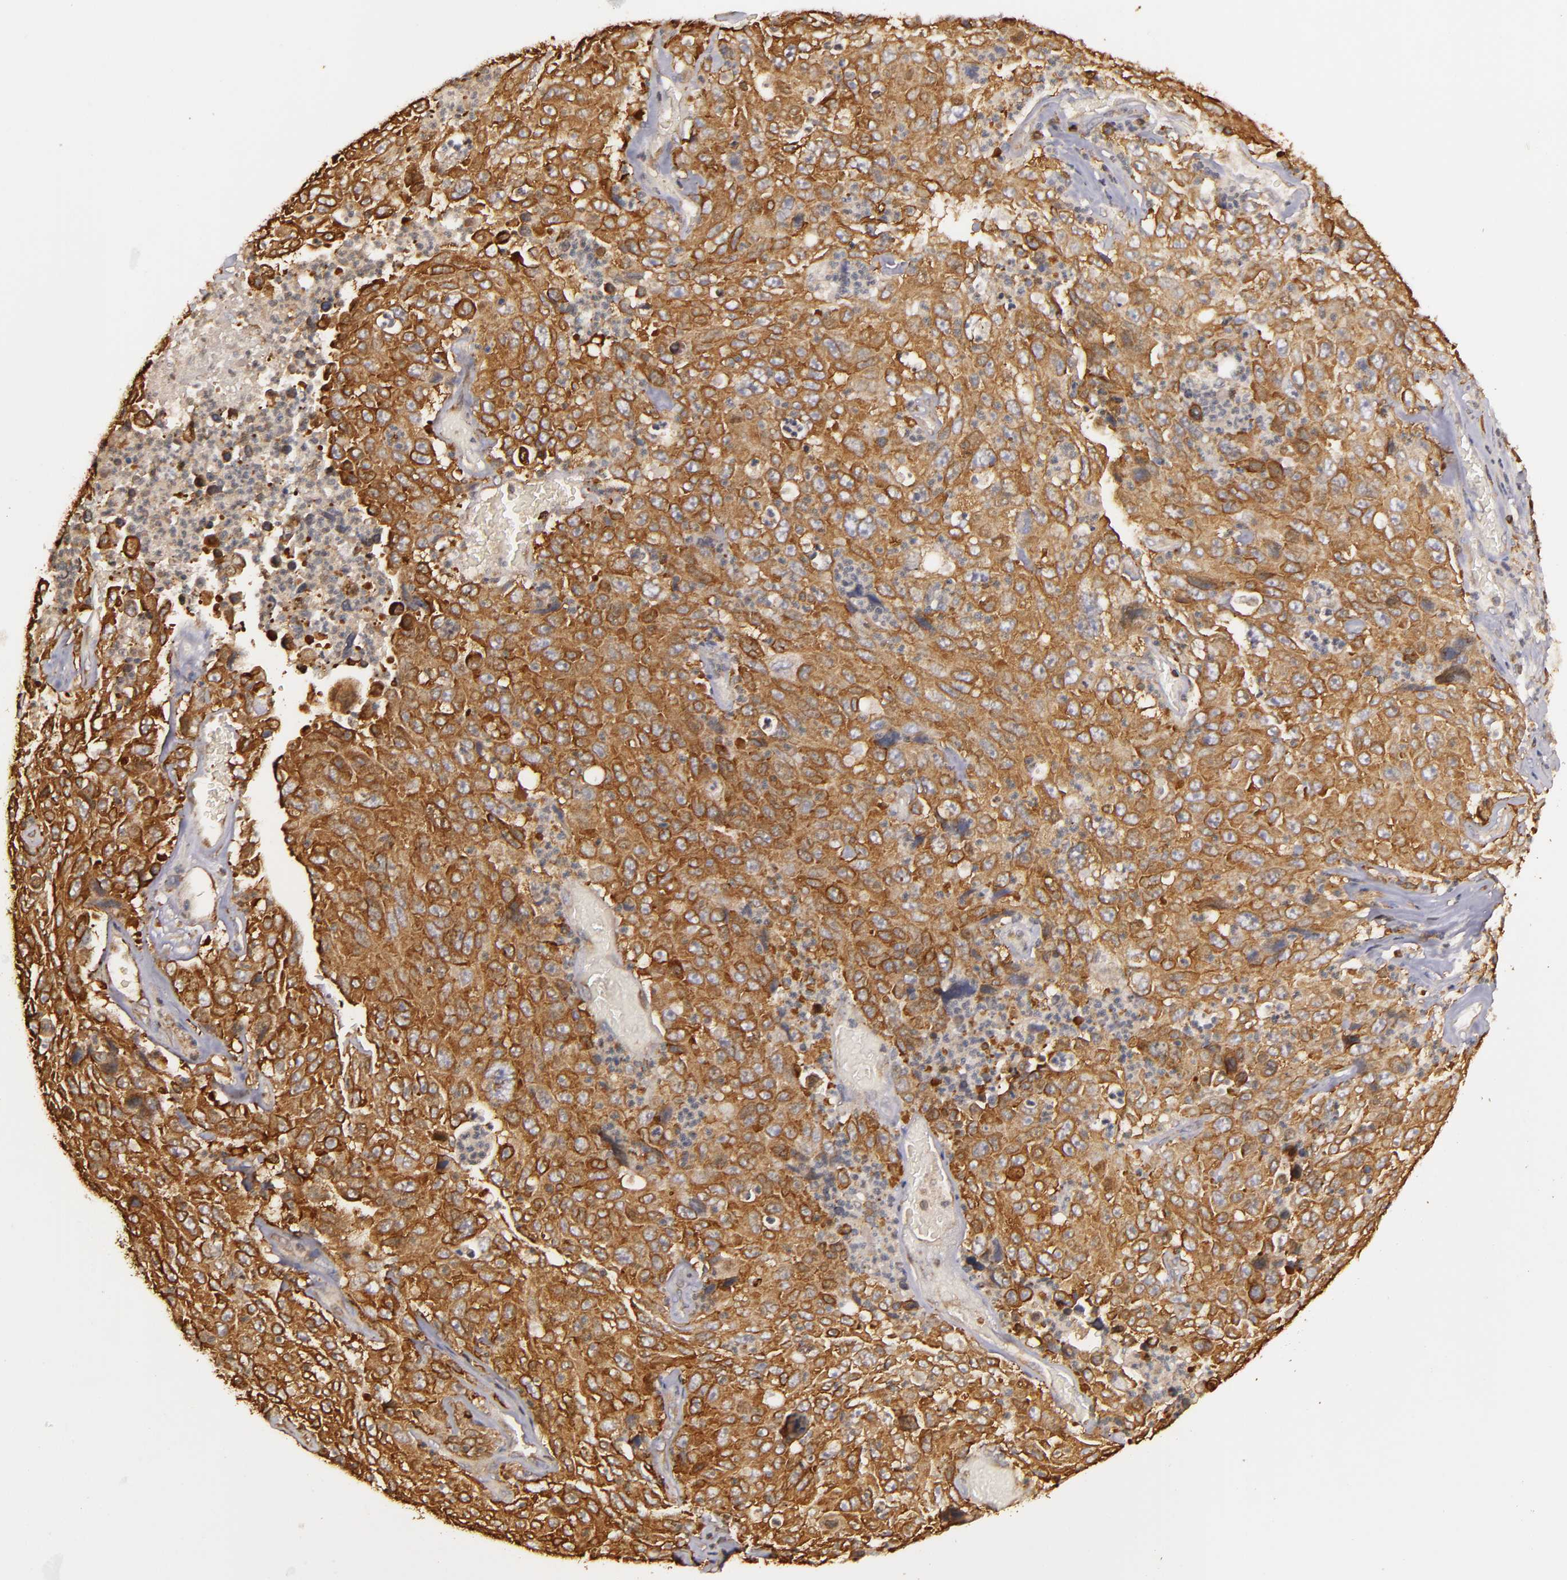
{"staining": {"intensity": "moderate", "quantity": ">75%", "location": "cytoplasmic/membranous"}, "tissue": "lung cancer", "cell_type": "Tumor cells", "image_type": "cancer", "snomed": [{"axis": "morphology", "description": "Squamous cell carcinoma, NOS"}, {"axis": "topography", "description": "Lung"}], "caption": "Lung squamous cell carcinoma stained with a brown dye reveals moderate cytoplasmic/membranous positive expression in approximately >75% of tumor cells.", "gene": "SLC9A3R1", "patient": {"sex": "male", "age": 64}}